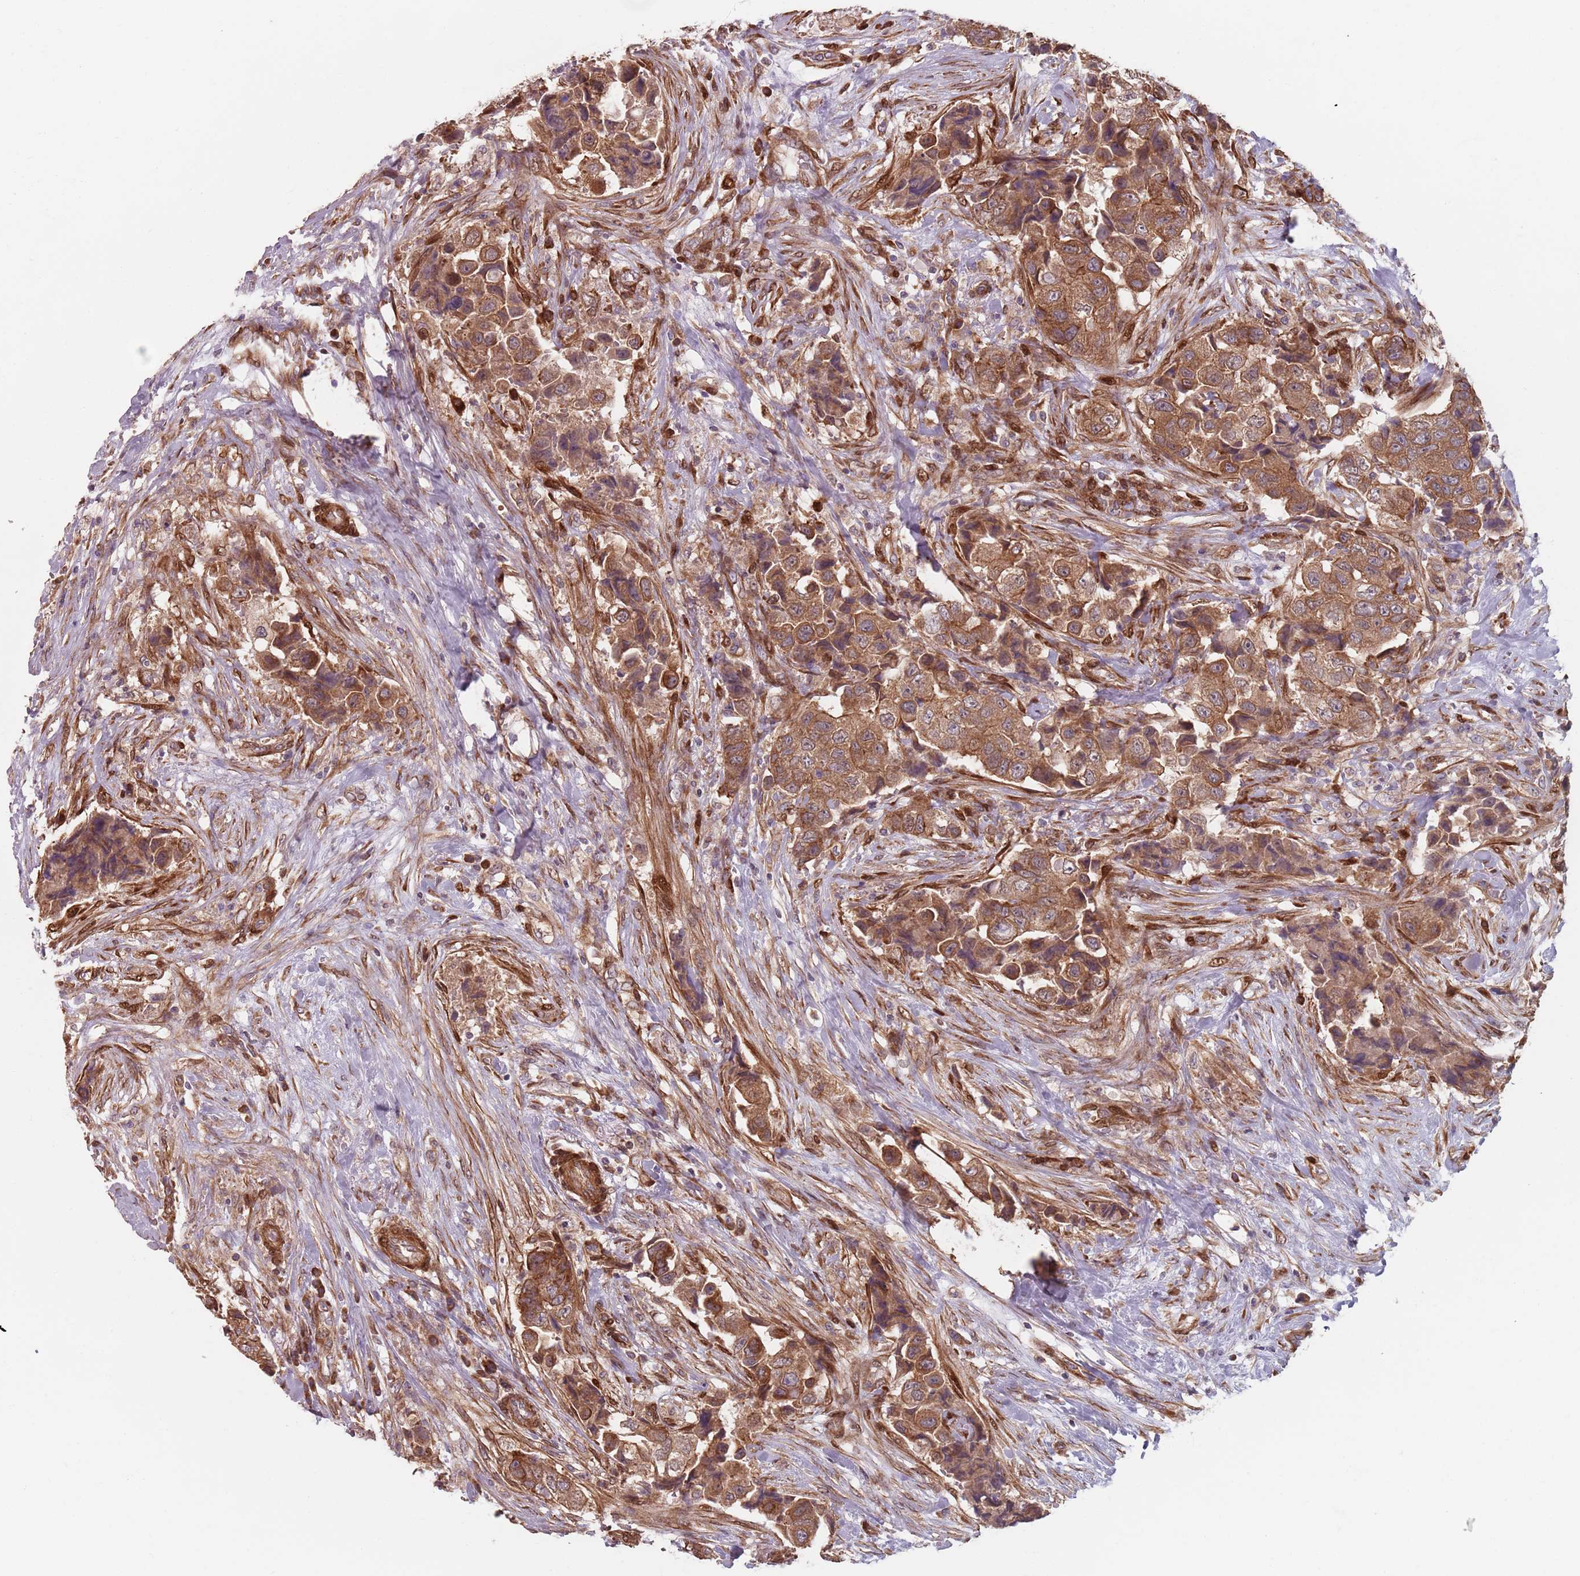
{"staining": {"intensity": "moderate", "quantity": ">75%", "location": "cytoplasmic/membranous"}, "tissue": "breast cancer", "cell_type": "Tumor cells", "image_type": "cancer", "snomed": [{"axis": "morphology", "description": "Normal tissue, NOS"}, {"axis": "morphology", "description": "Duct carcinoma"}, {"axis": "topography", "description": "Breast"}], "caption": "The micrograph reveals a brown stain indicating the presence of a protein in the cytoplasmic/membranous of tumor cells in breast cancer. The protein of interest is stained brown, and the nuclei are stained in blue (DAB IHC with brightfield microscopy, high magnification).", "gene": "NOTCH3", "patient": {"sex": "female", "age": 62}}